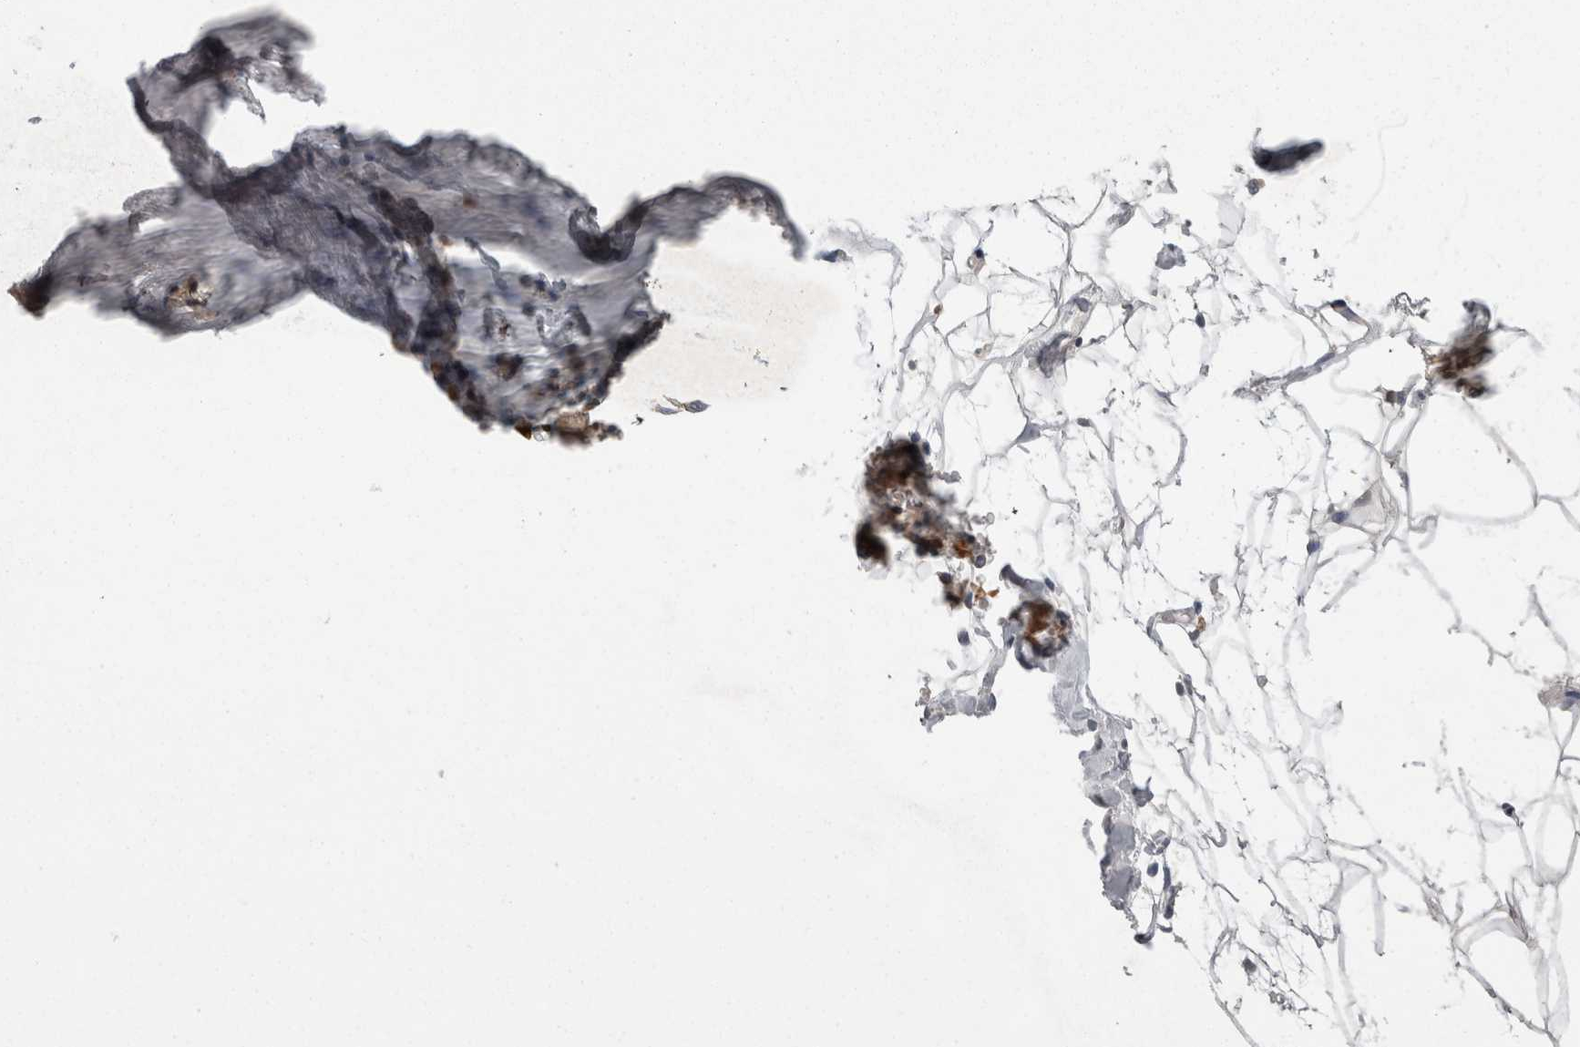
{"staining": {"intensity": "negative", "quantity": "none", "location": "none"}, "tissue": "adipose tissue", "cell_type": "Adipocytes", "image_type": "normal", "snomed": [{"axis": "morphology", "description": "Normal tissue, NOS"}, {"axis": "morphology", "description": "Fibrosis, NOS"}, {"axis": "topography", "description": "Breast"}, {"axis": "topography", "description": "Adipose tissue"}], "caption": "Adipose tissue stained for a protein using immunohistochemistry reveals no expression adipocytes.", "gene": "PCM1", "patient": {"sex": "female", "age": 39}}